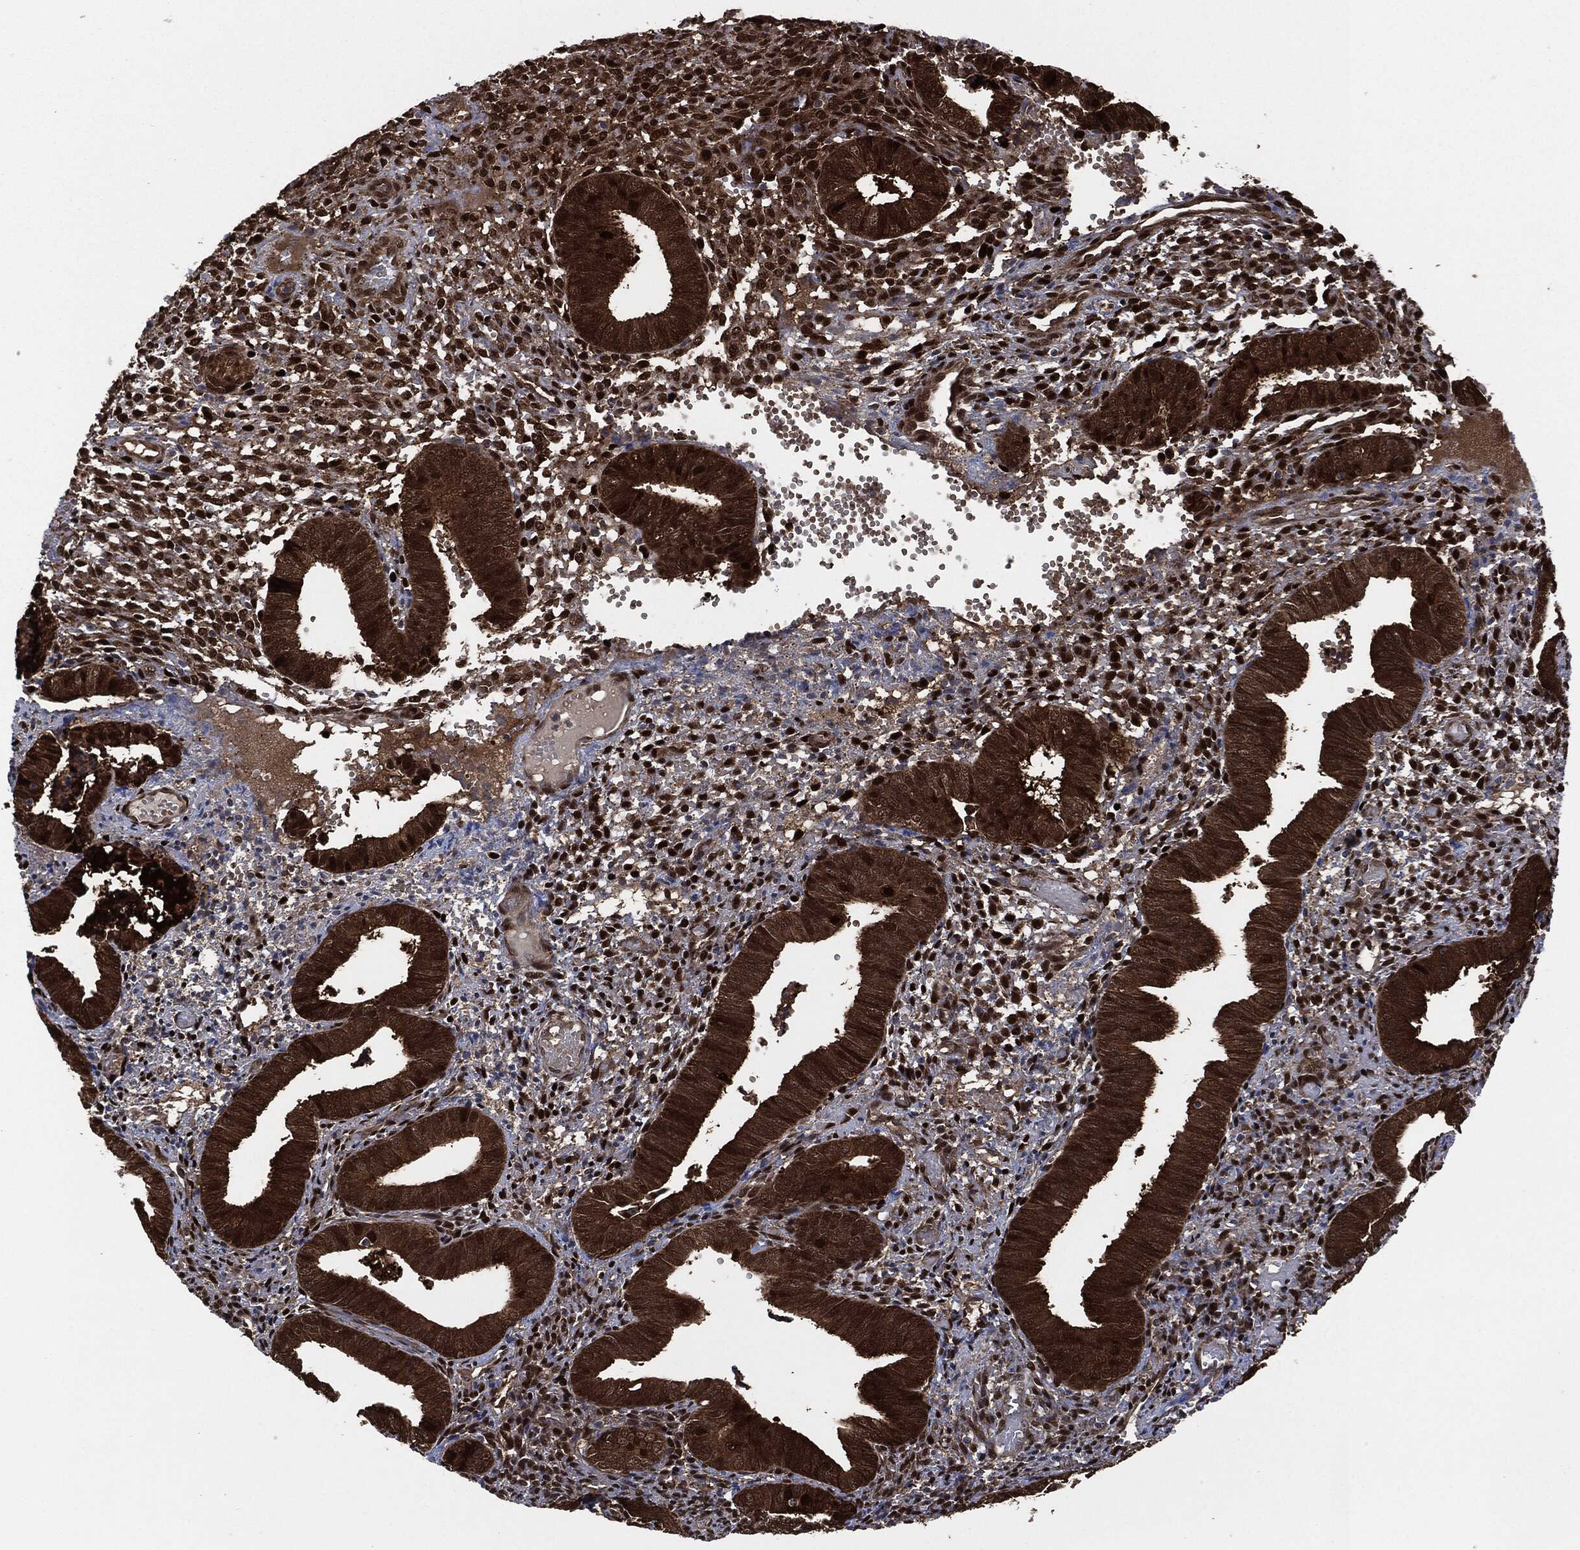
{"staining": {"intensity": "strong", "quantity": ">75%", "location": "cytoplasmic/membranous,nuclear"}, "tissue": "endometrium", "cell_type": "Cells in endometrial stroma", "image_type": "normal", "snomed": [{"axis": "morphology", "description": "Normal tissue, NOS"}, {"axis": "topography", "description": "Endometrium"}], "caption": "Cells in endometrial stroma show strong cytoplasmic/membranous,nuclear expression in approximately >75% of cells in unremarkable endometrium.", "gene": "DCTN1", "patient": {"sex": "female", "age": 42}}